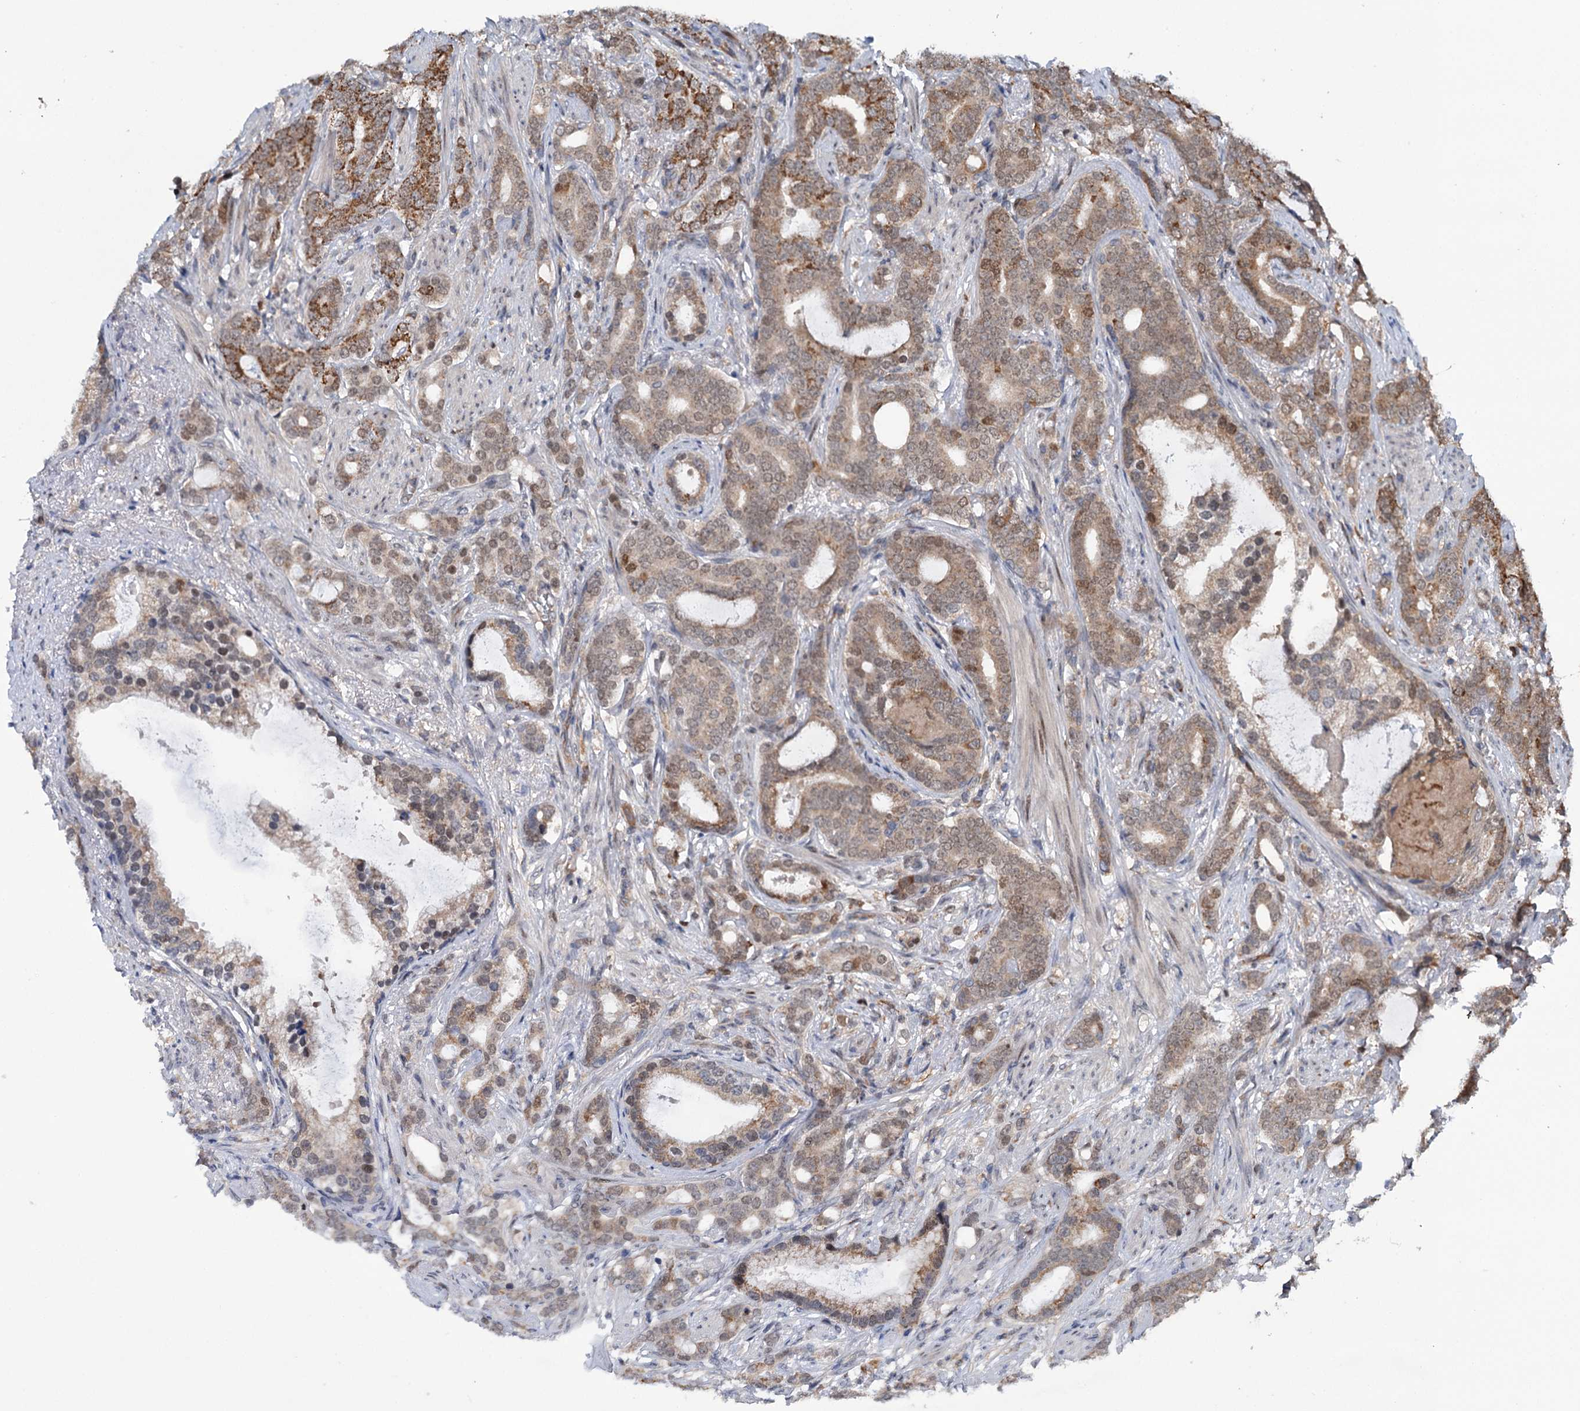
{"staining": {"intensity": "moderate", "quantity": ">75%", "location": "cytoplasmic/membranous"}, "tissue": "prostate cancer", "cell_type": "Tumor cells", "image_type": "cancer", "snomed": [{"axis": "morphology", "description": "Adenocarcinoma, Low grade"}, {"axis": "topography", "description": "Prostate"}], "caption": "A high-resolution image shows immunohistochemistry (IHC) staining of prostate cancer, which reveals moderate cytoplasmic/membranous expression in approximately >75% of tumor cells.", "gene": "NCAPD2", "patient": {"sex": "male", "age": 71}}